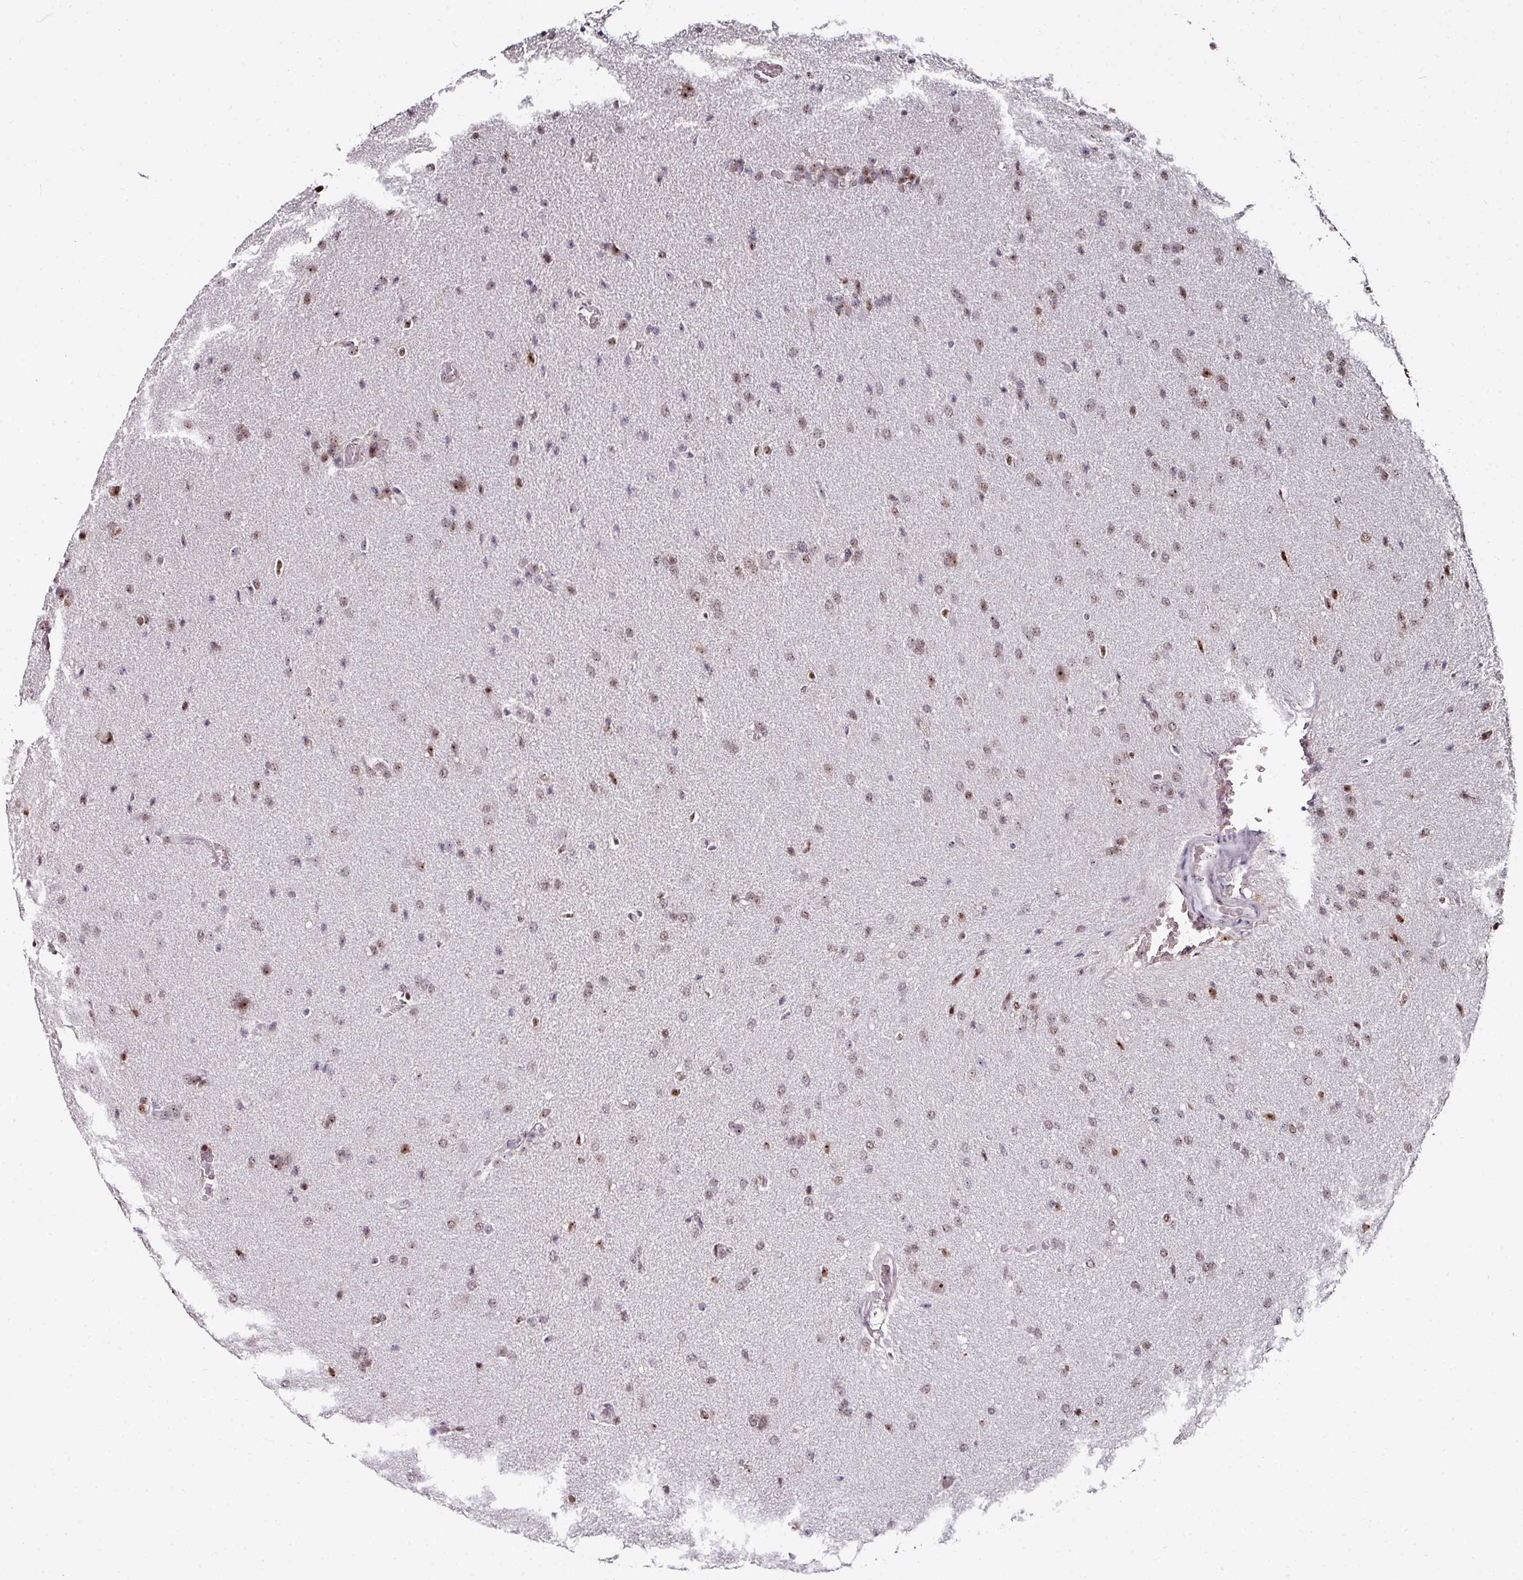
{"staining": {"intensity": "weak", "quantity": ">75%", "location": "nuclear"}, "tissue": "glioma", "cell_type": "Tumor cells", "image_type": "cancer", "snomed": [{"axis": "morphology", "description": "Glioma, malignant, High grade"}, {"axis": "topography", "description": "Brain"}], "caption": "Brown immunohistochemical staining in human malignant glioma (high-grade) reveals weak nuclear positivity in approximately >75% of tumor cells.", "gene": "NACC2", "patient": {"sex": "male", "age": 56}}